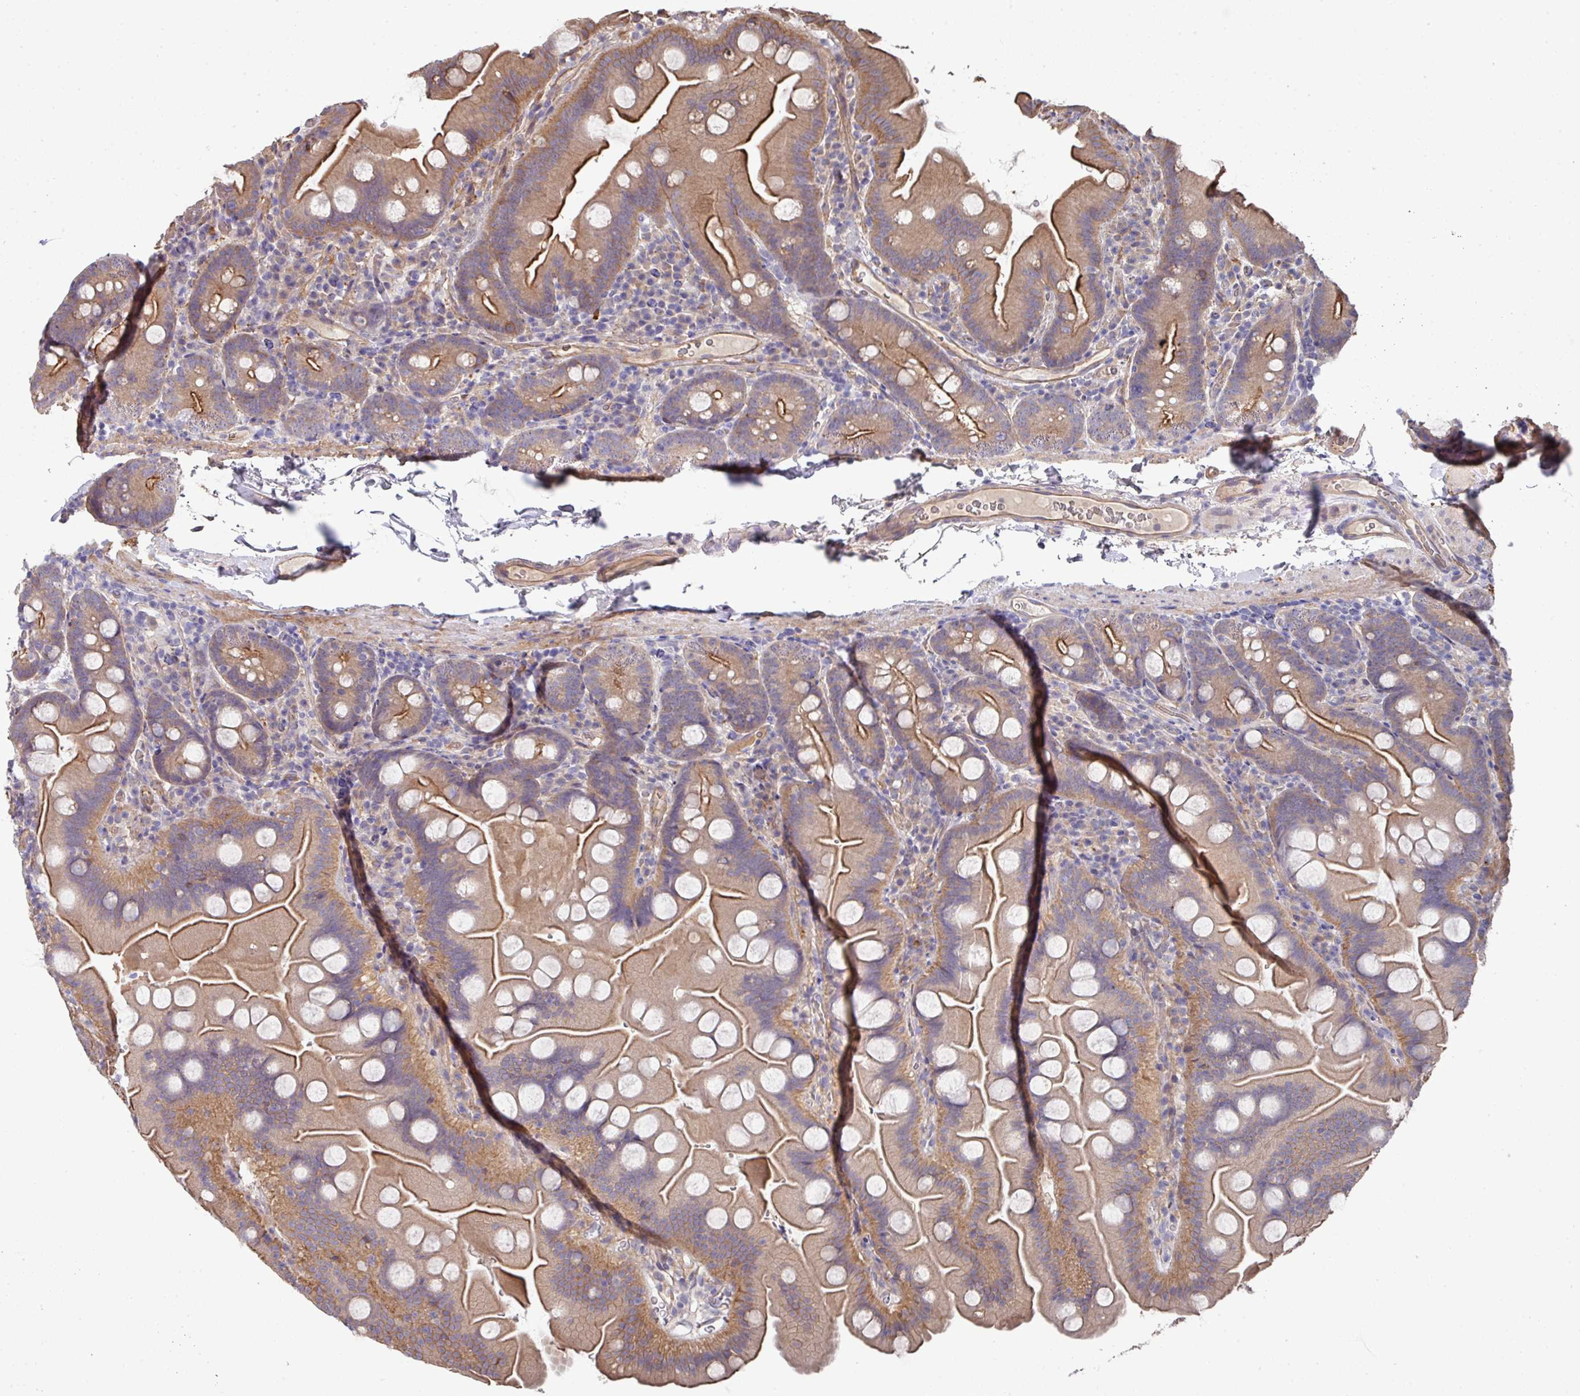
{"staining": {"intensity": "strong", "quantity": "25%-75%", "location": "cytoplasmic/membranous"}, "tissue": "small intestine", "cell_type": "Glandular cells", "image_type": "normal", "snomed": [{"axis": "morphology", "description": "Normal tissue, NOS"}, {"axis": "topography", "description": "Small intestine"}], "caption": "A brown stain shows strong cytoplasmic/membranous expression of a protein in glandular cells of normal small intestine. (brown staining indicates protein expression, while blue staining denotes nuclei).", "gene": "PRR5", "patient": {"sex": "female", "age": 68}}